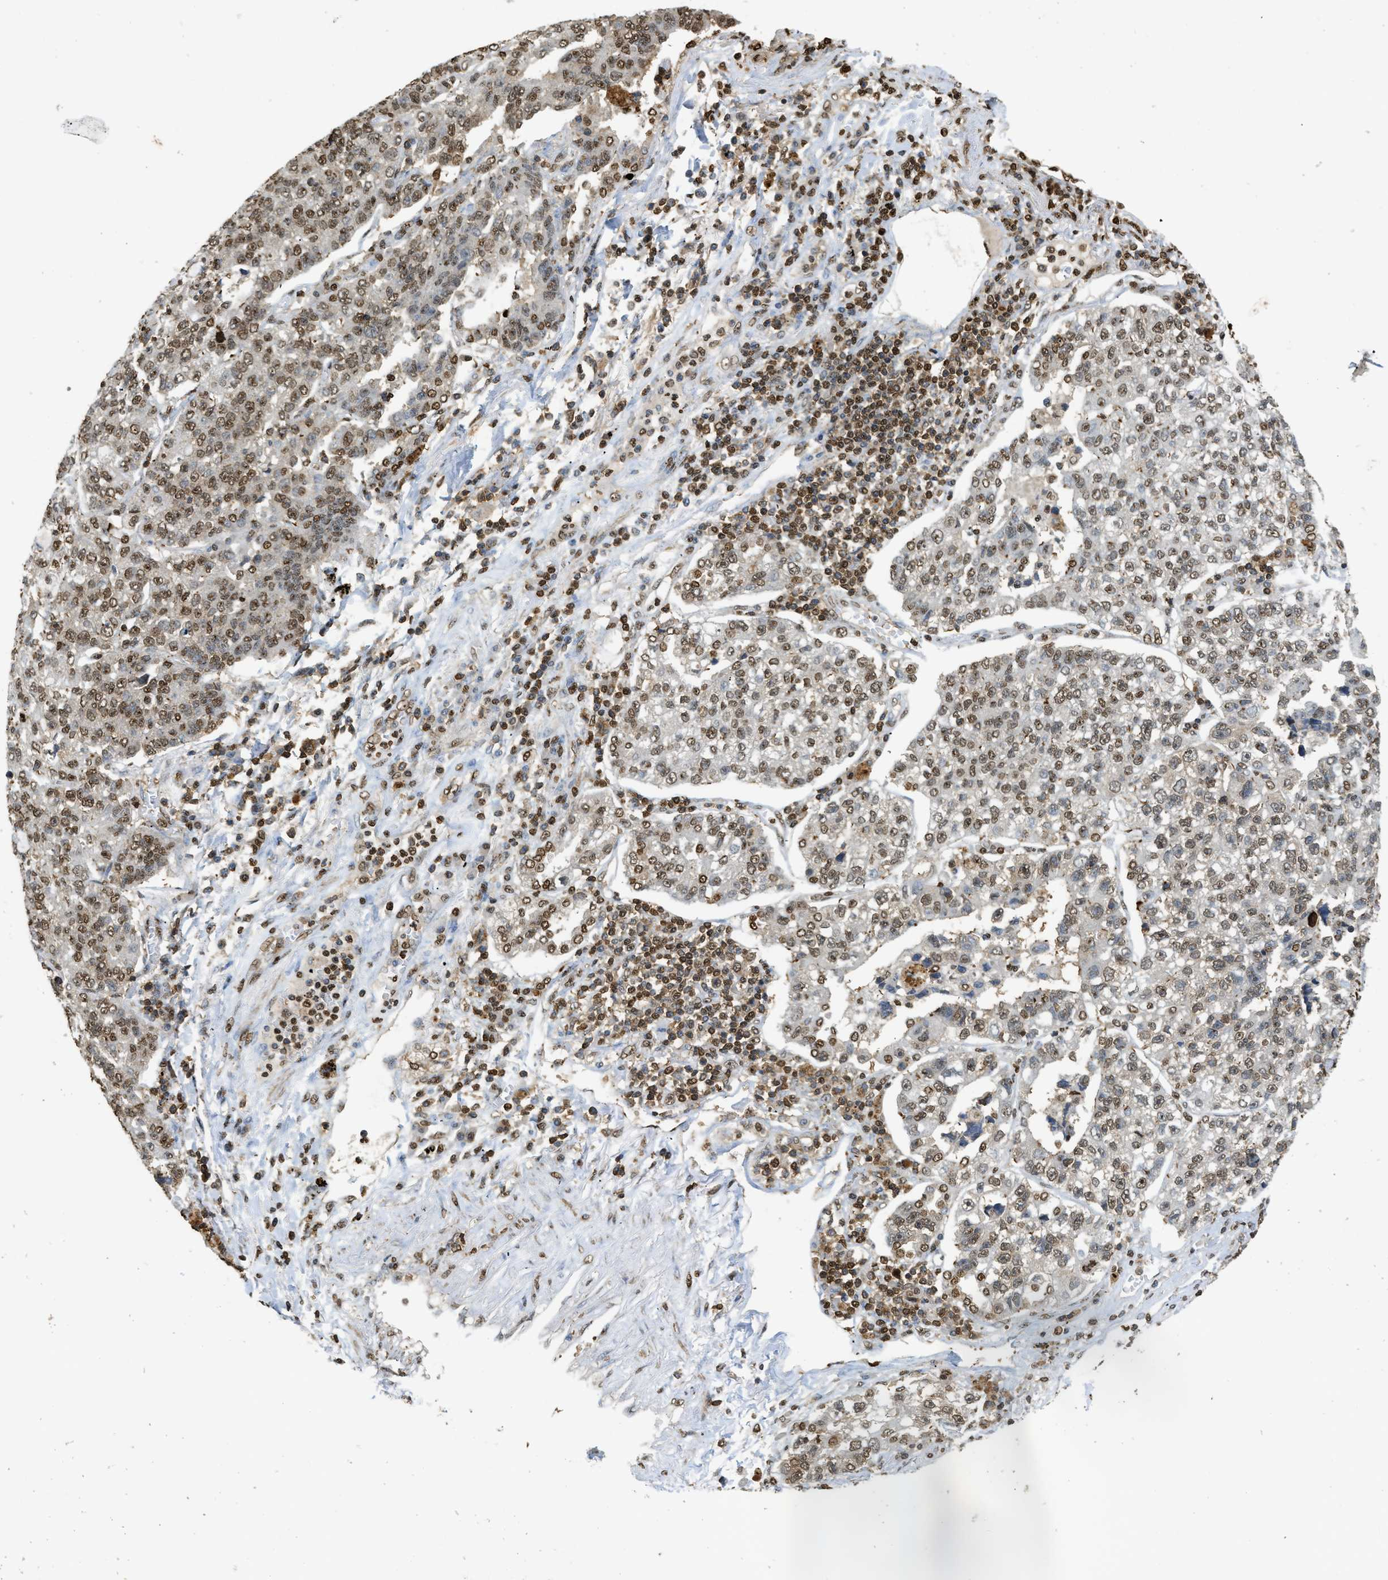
{"staining": {"intensity": "moderate", "quantity": ">75%", "location": "nuclear"}, "tissue": "lung cancer", "cell_type": "Tumor cells", "image_type": "cancer", "snomed": [{"axis": "morphology", "description": "Adenocarcinoma, NOS"}, {"axis": "topography", "description": "Lung"}], "caption": "Immunohistochemistry (IHC) (DAB (3,3'-diaminobenzidine)) staining of human lung cancer exhibits moderate nuclear protein expression in about >75% of tumor cells.", "gene": "NR5A2", "patient": {"sex": "male", "age": 49}}